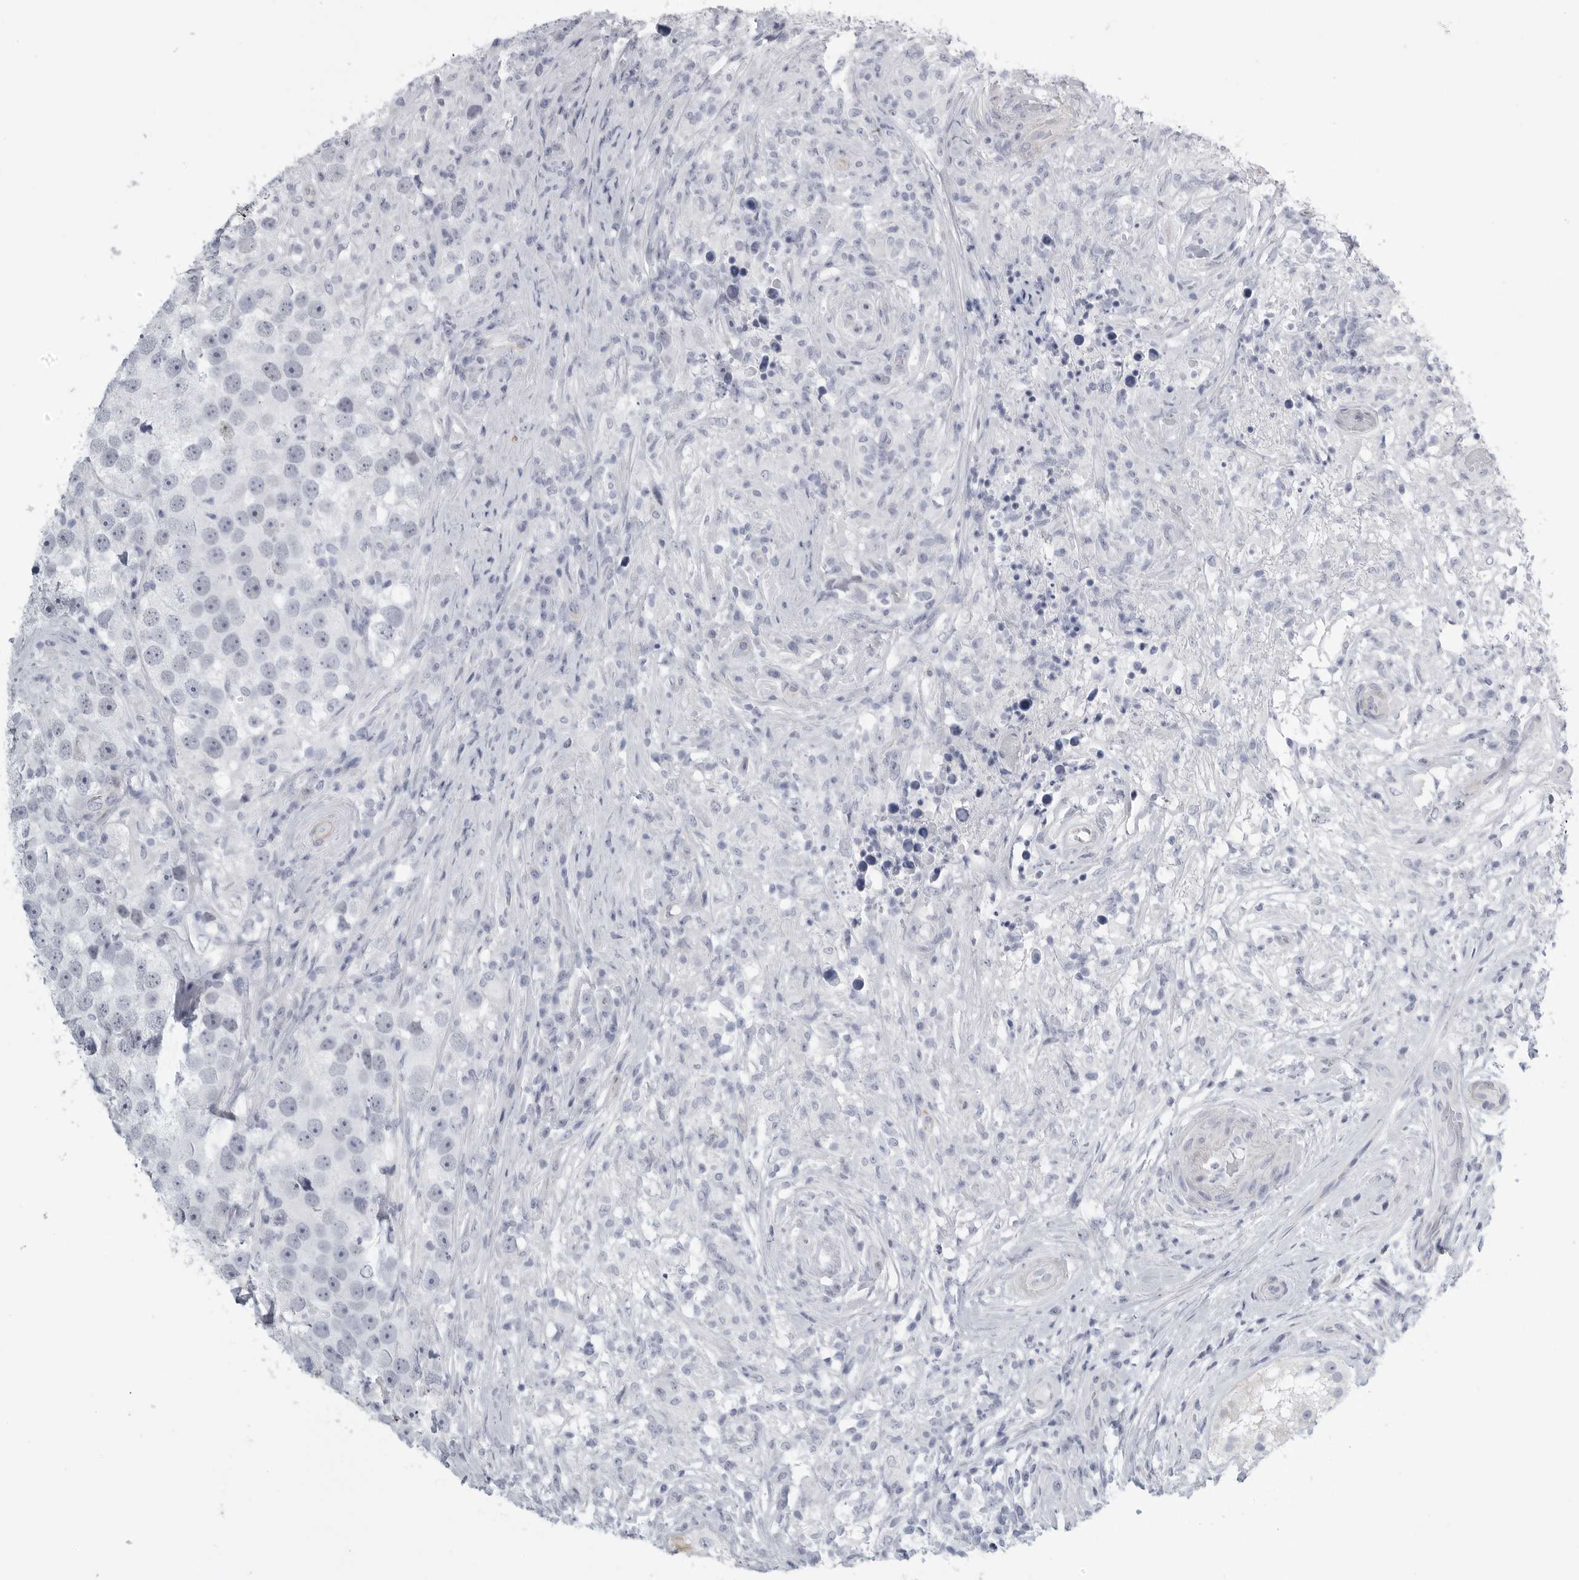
{"staining": {"intensity": "negative", "quantity": "none", "location": "none"}, "tissue": "testis cancer", "cell_type": "Tumor cells", "image_type": "cancer", "snomed": [{"axis": "morphology", "description": "Seminoma, NOS"}, {"axis": "topography", "description": "Testis"}], "caption": "The histopathology image reveals no significant expression in tumor cells of testis cancer. The staining was performed using DAB to visualize the protein expression in brown, while the nuclei were stained in blue with hematoxylin (Magnification: 20x).", "gene": "TNR", "patient": {"sex": "male", "age": 49}}